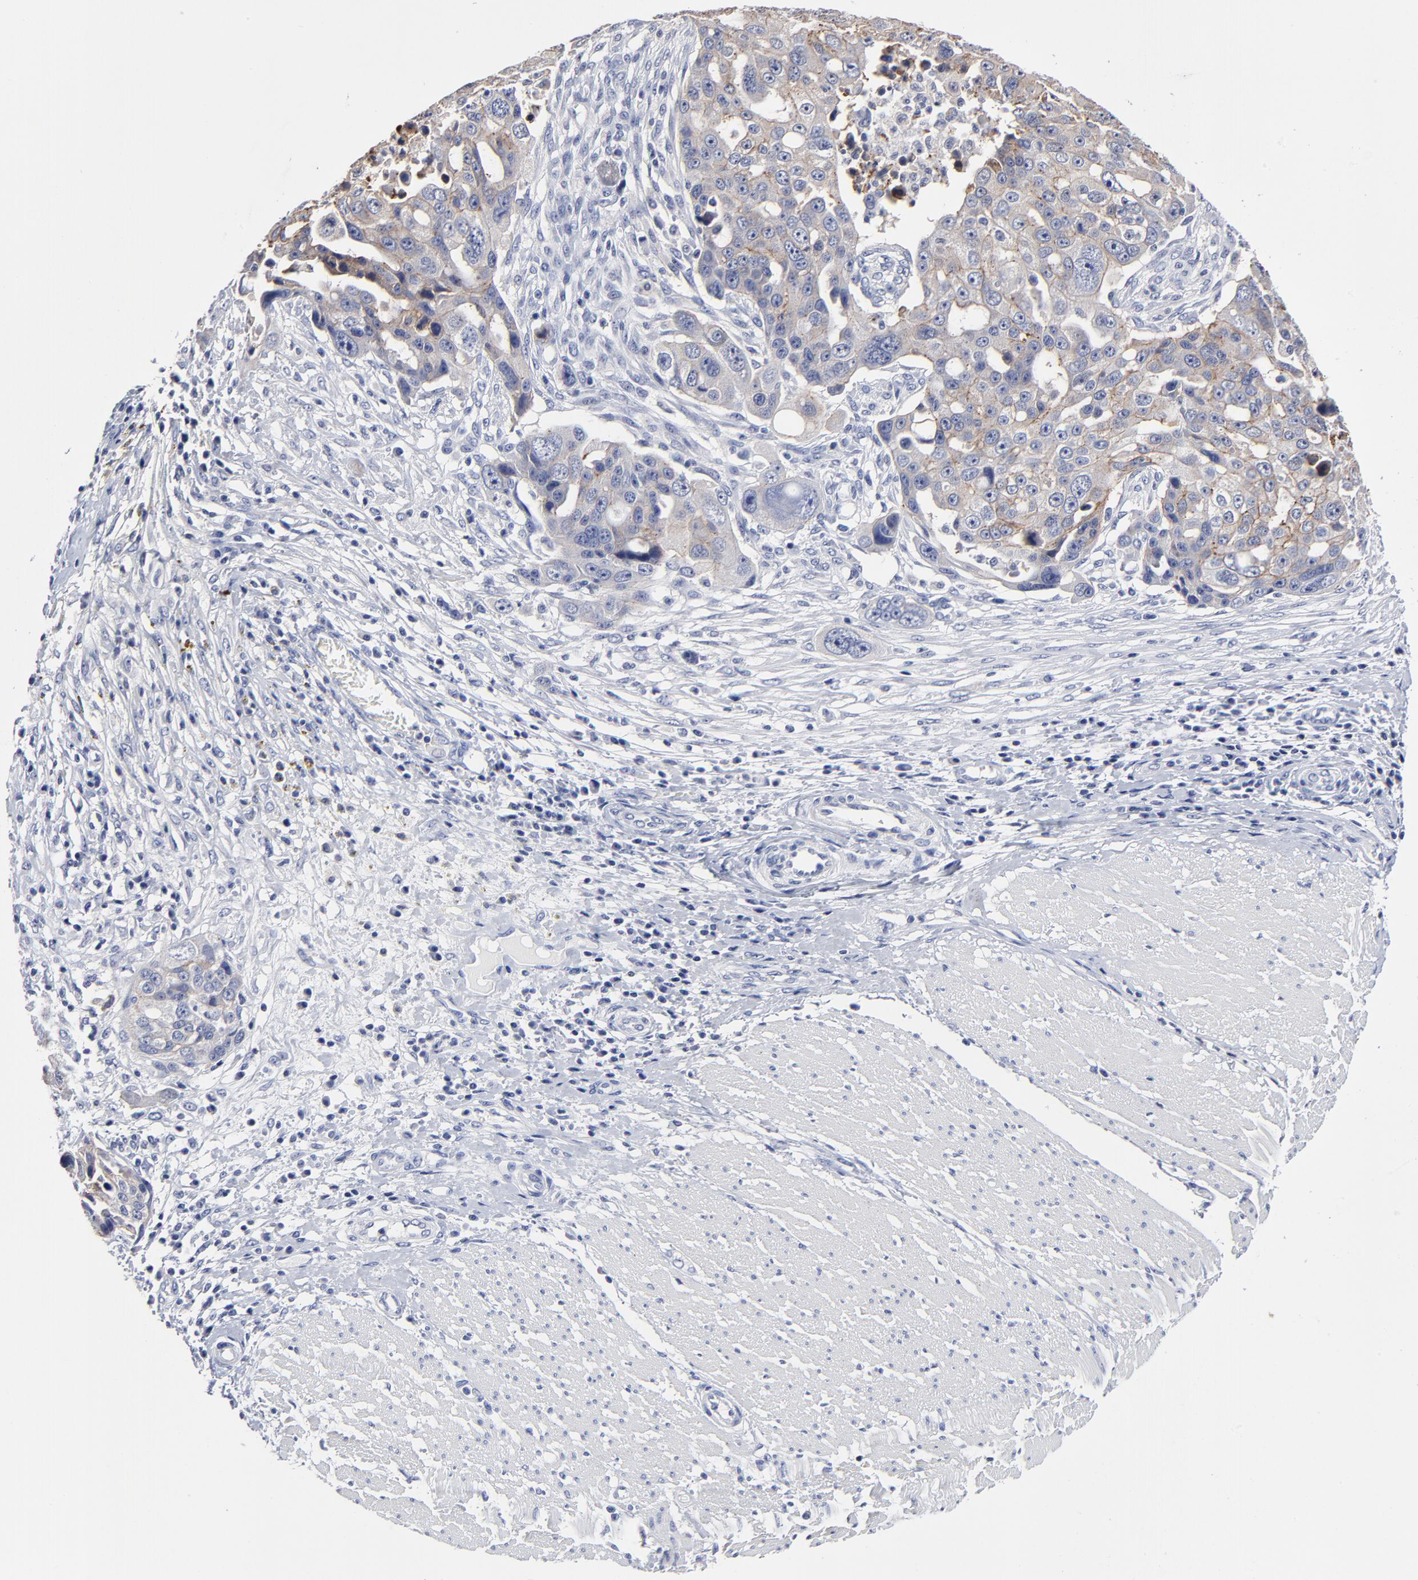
{"staining": {"intensity": "negative", "quantity": "none", "location": "none"}, "tissue": "ovarian cancer", "cell_type": "Tumor cells", "image_type": "cancer", "snomed": [{"axis": "morphology", "description": "Carcinoma, endometroid"}, {"axis": "topography", "description": "Ovary"}], "caption": "Tumor cells are negative for brown protein staining in ovarian endometroid carcinoma.", "gene": "CXADR", "patient": {"sex": "female", "age": 75}}